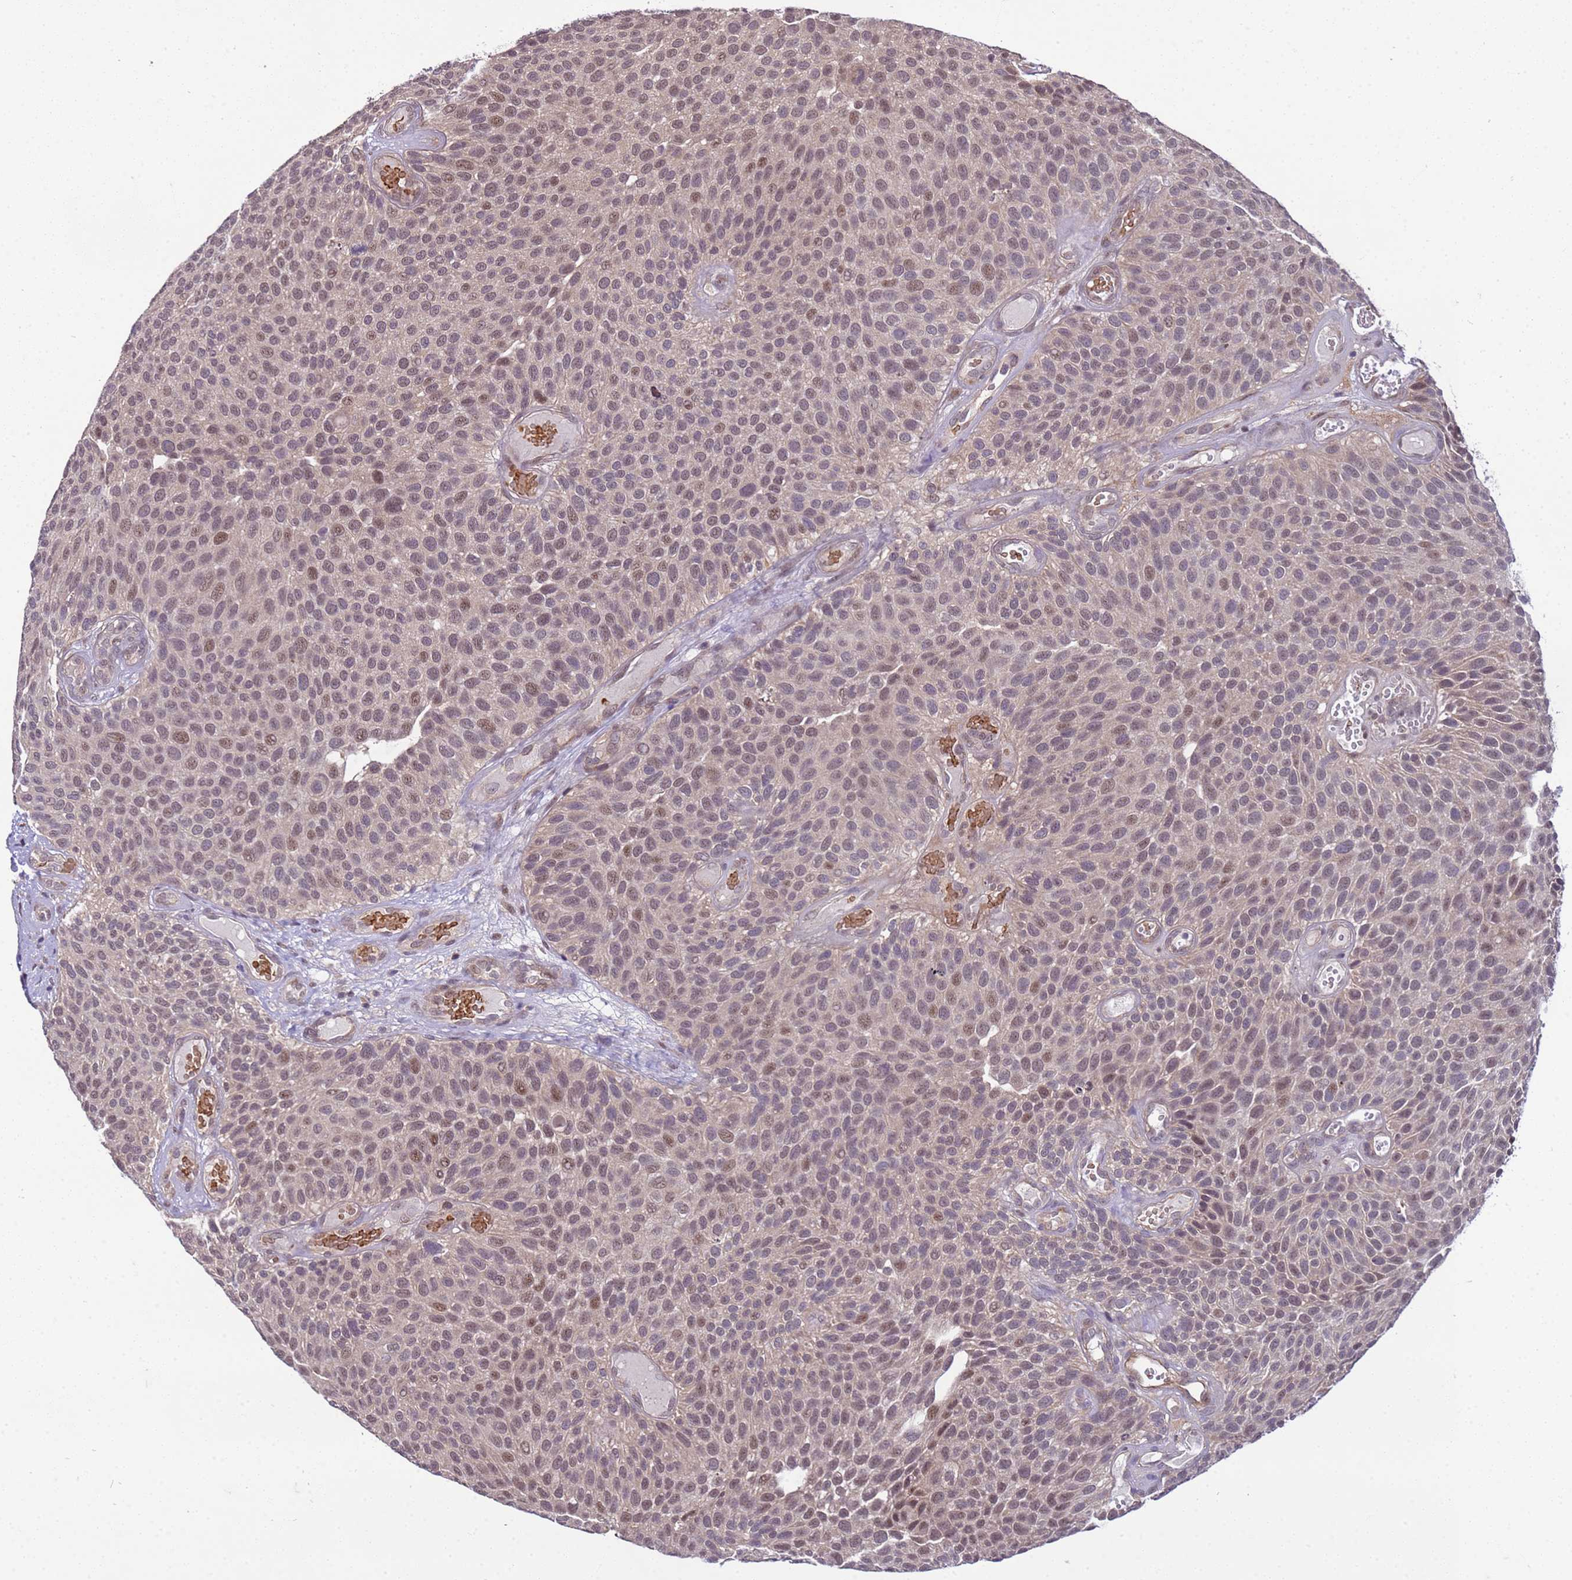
{"staining": {"intensity": "moderate", "quantity": "<25%", "location": "nuclear"}, "tissue": "urothelial cancer", "cell_type": "Tumor cells", "image_type": "cancer", "snomed": [{"axis": "morphology", "description": "Urothelial carcinoma, Low grade"}, {"axis": "topography", "description": "Urinary bladder"}], "caption": "Brown immunohistochemical staining in urothelial cancer exhibits moderate nuclear staining in approximately <25% of tumor cells.", "gene": "GEN1", "patient": {"sex": "male", "age": 89}}